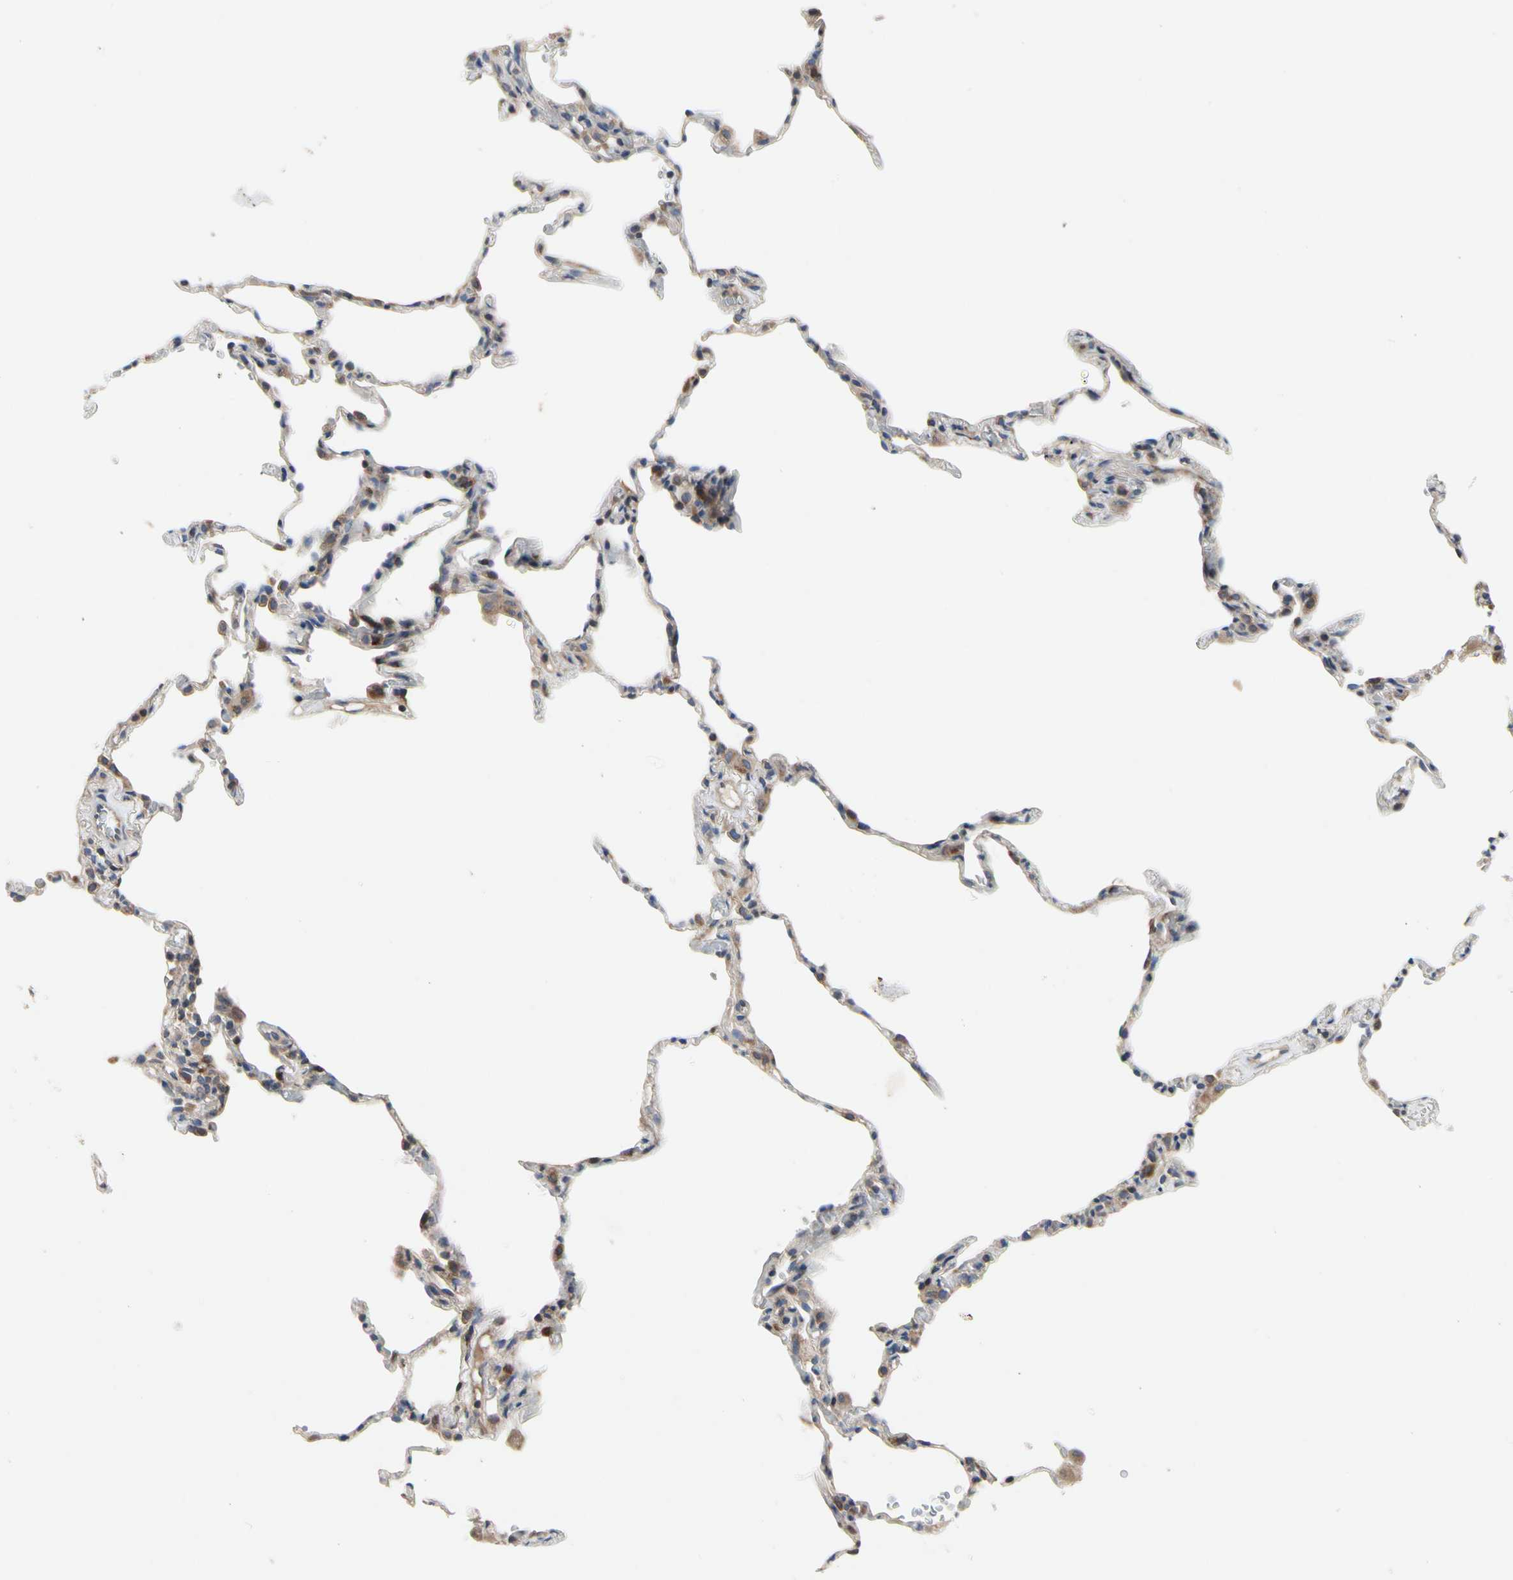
{"staining": {"intensity": "weak", "quantity": ">75%", "location": "cytoplasmic/membranous"}, "tissue": "lung", "cell_type": "Alveolar cells", "image_type": "normal", "snomed": [{"axis": "morphology", "description": "Normal tissue, NOS"}, {"axis": "topography", "description": "Lung"}], "caption": "Protein expression analysis of normal lung exhibits weak cytoplasmic/membranous staining in approximately >75% of alveolar cells.", "gene": "MMEL1", "patient": {"sex": "male", "age": 59}}